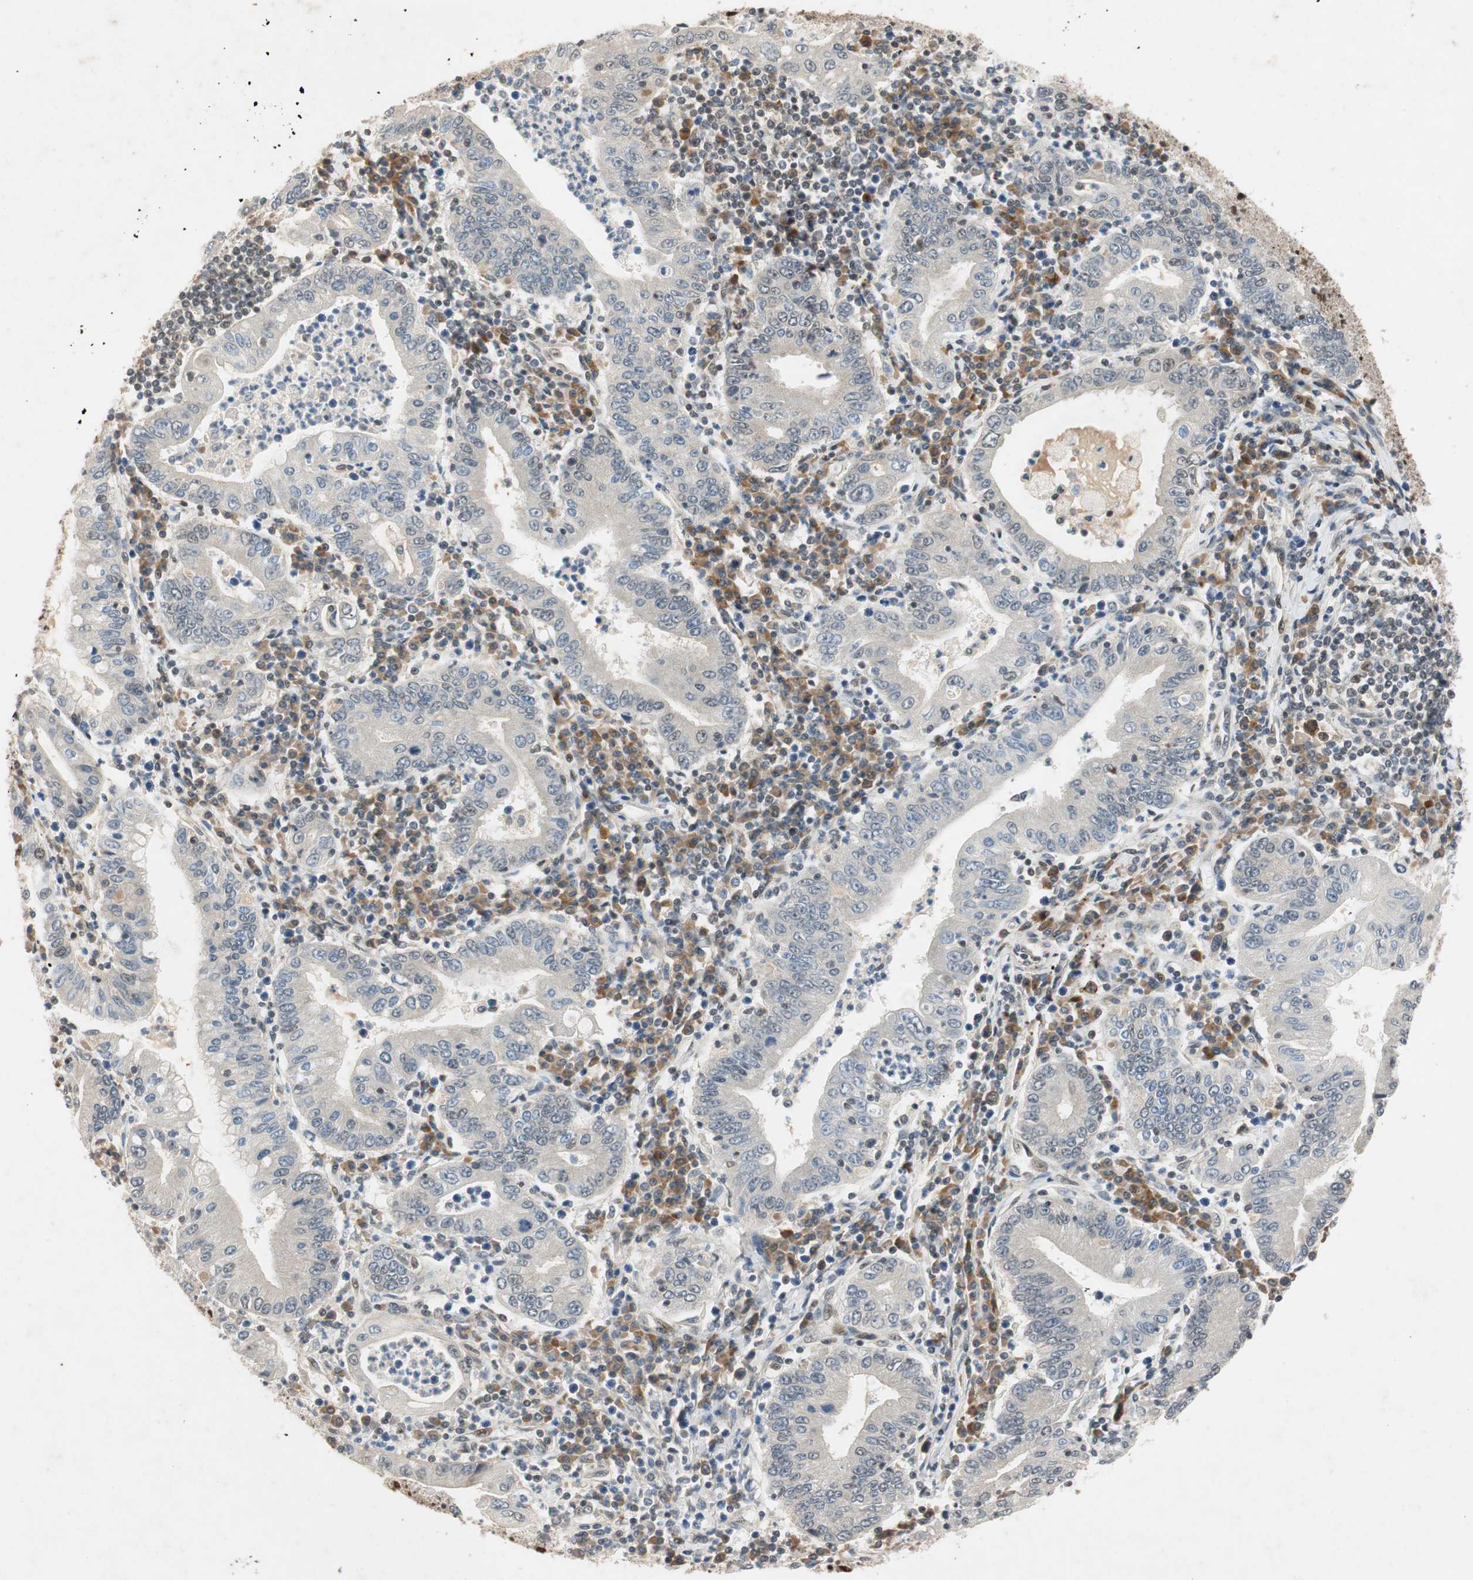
{"staining": {"intensity": "negative", "quantity": "none", "location": "none"}, "tissue": "stomach cancer", "cell_type": "Tumor cells", "image_type": "cancer", "snomed": [{"axis": "morphology", "description": "Normal tissue, NOS"}, {"axis": "morphology", "description": "Adenocarcinoma, NOS"}, {"axis": "topography", "description": "Esophagus"}, {"axis": "topography", "description": "Stomach, upper"}, {"axis": "topography", "description": "Peripheral nerve tissue"}], "caption": "The IHC histopathology image has no significant expression in tumor cells of stomach adenocarcinoma tissue. Nuclei are stained in blue.", "gene": "NCBP3", "patient": {"sex": "male", "age": 62}}